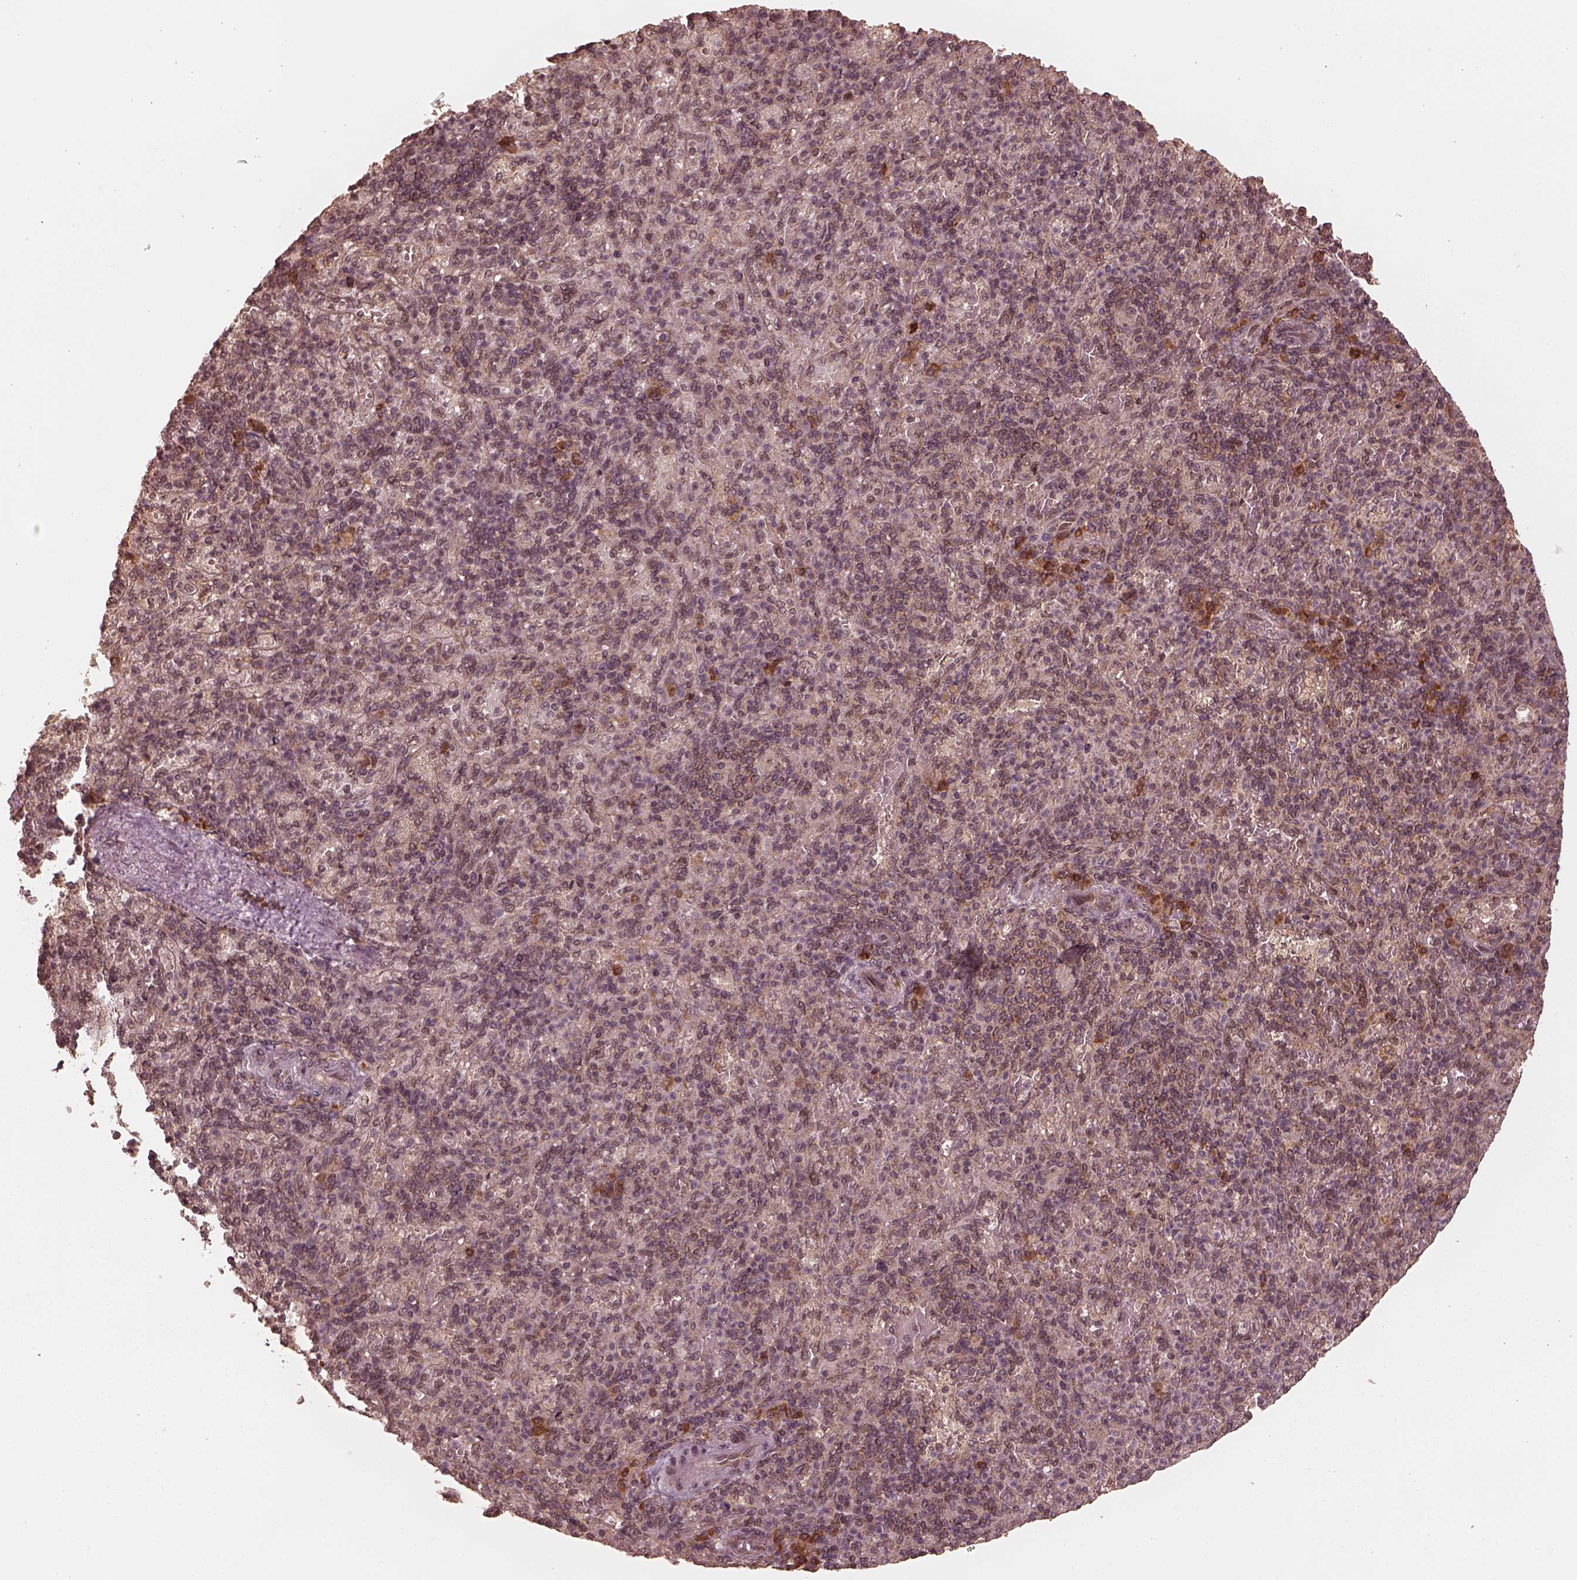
{"staining": {"intensity": "strong", "quantity": "<25%", "location": "cytoplasmic/membranous"}, "tissue": "spleen", "cell_type": "Cells in red pulp", "image_type": "normal", "snomed": [{"axis": "morphology", "description": "Normal tissue, NOS"}, {"axis": "topography", "description": "Spleen"}], "caption": "Spleen stained with DAB (3,3'-diaminobenzidine) immunohistochemistry exhibits medium levels of strong cytoplasmic/membranous expression in about <25% of cells in red pulp.", "gene": "DNAJC25", "patient": {"sex": "female", "age": 74}}